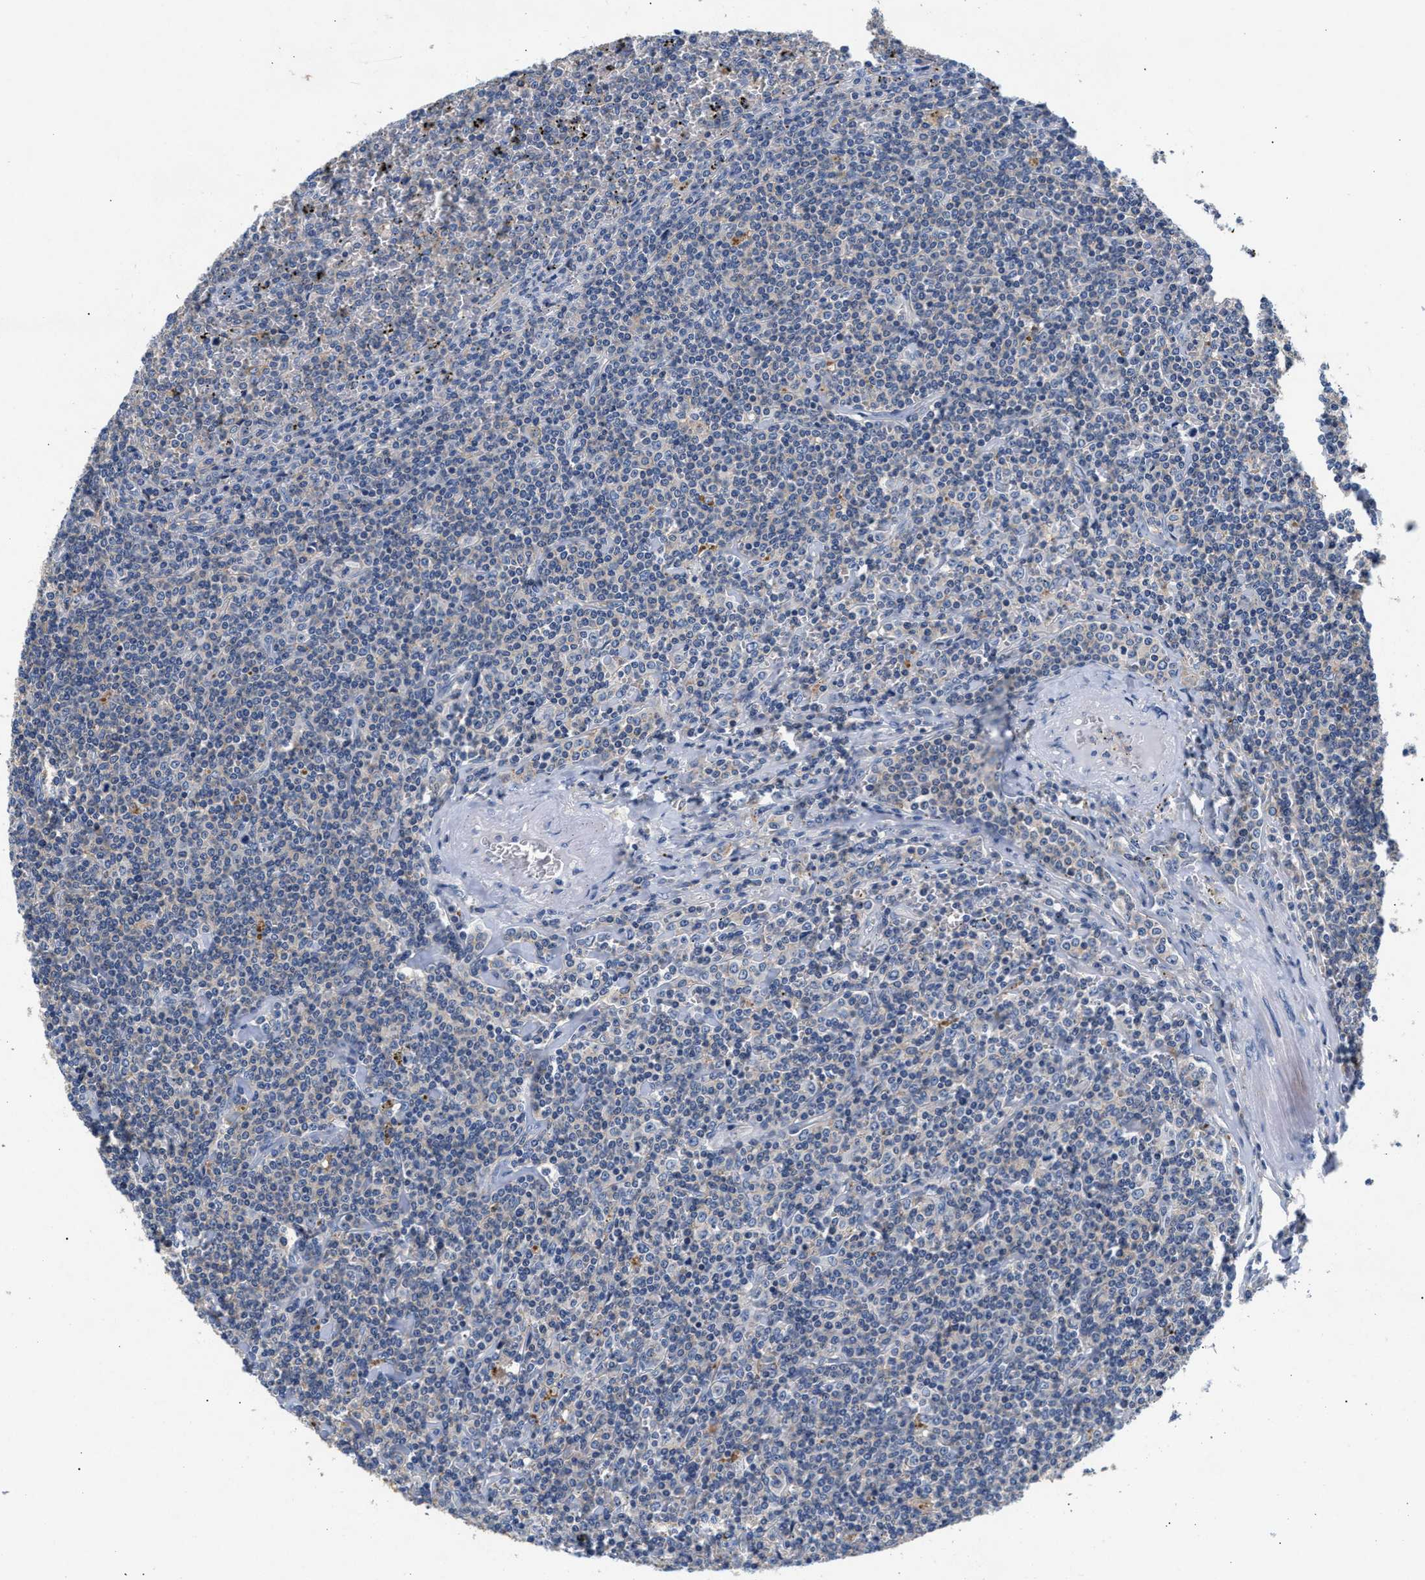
{"staining": {"intensity": "negative", "quantity": "none", "location": "none"}, "tissue": "lymphoma", "cell_type": "Tumor cells", "image_type": "cancer", "snomed": [{"axis": "morphology", "description": "Malignant lymphoma, non-Hodgkin's type, Low grade"}, {"axis": "topography", "description": "Spleen"}], "caption": "IHC image of human low-grade malignant lymphoma, non-Hodgkin's type stained for a protein (brown), which demonstrates no expression in tumor cells.", "gene": "GNAI3", "patient": {"sex": "female", "age": 19}}